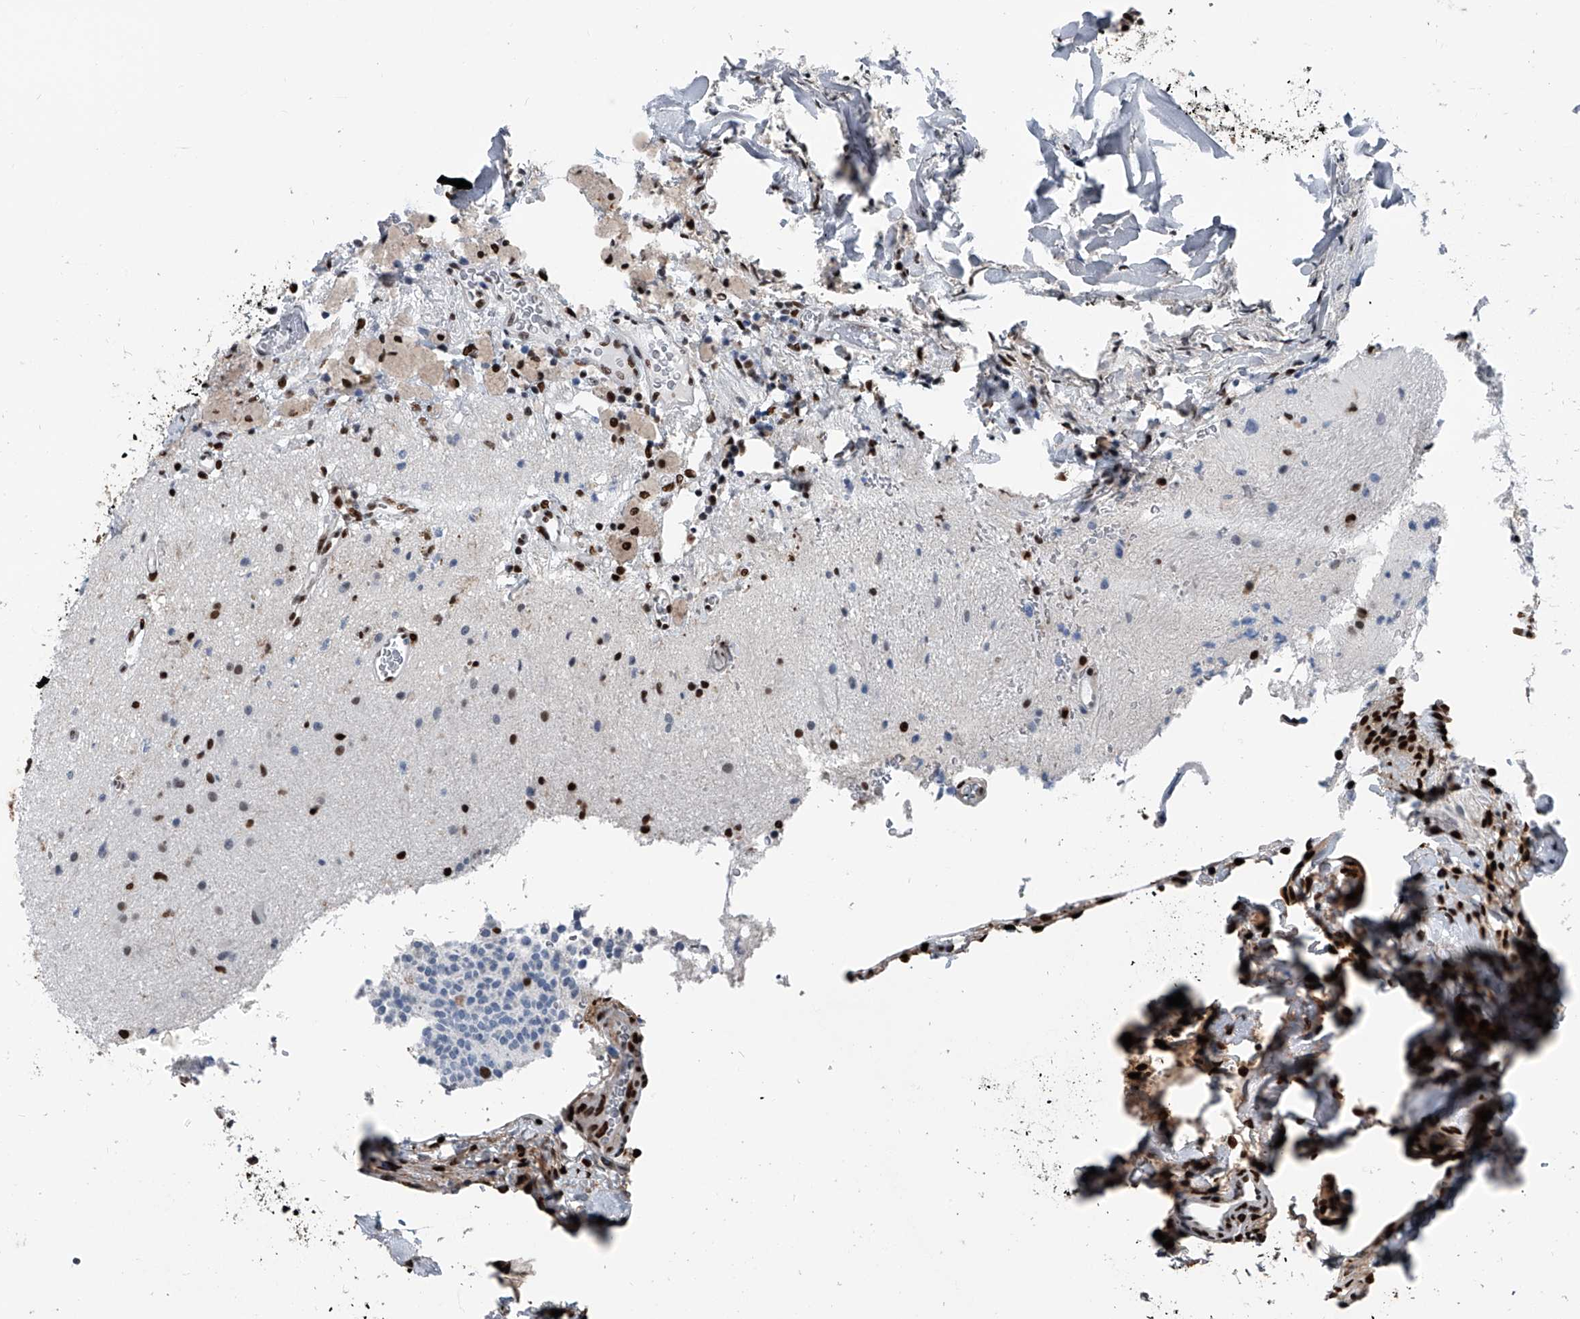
{"staining": {"intensity": "negative", "quantity": "none", "location": "none"}, "tissue": "glioma", "cell_type": "Tumor cells", "image_type": "cancer", "snomed": [{"axis": "morphology", "description": "Glioma, malignant, High grade"}, {"axis": "topography", "description": "Brain"}], "caption": "Tumor cells show no significant expression in glioma. (Stains: DAB (3,3'-diaminobenzidine) immunohistochemistry (IHC) with hematoxylin counter stain, Microscopy: brightfield microscopy at high magnification).", "gene": "FKBP5", "patient": {"sex": "male", "age": 34}}